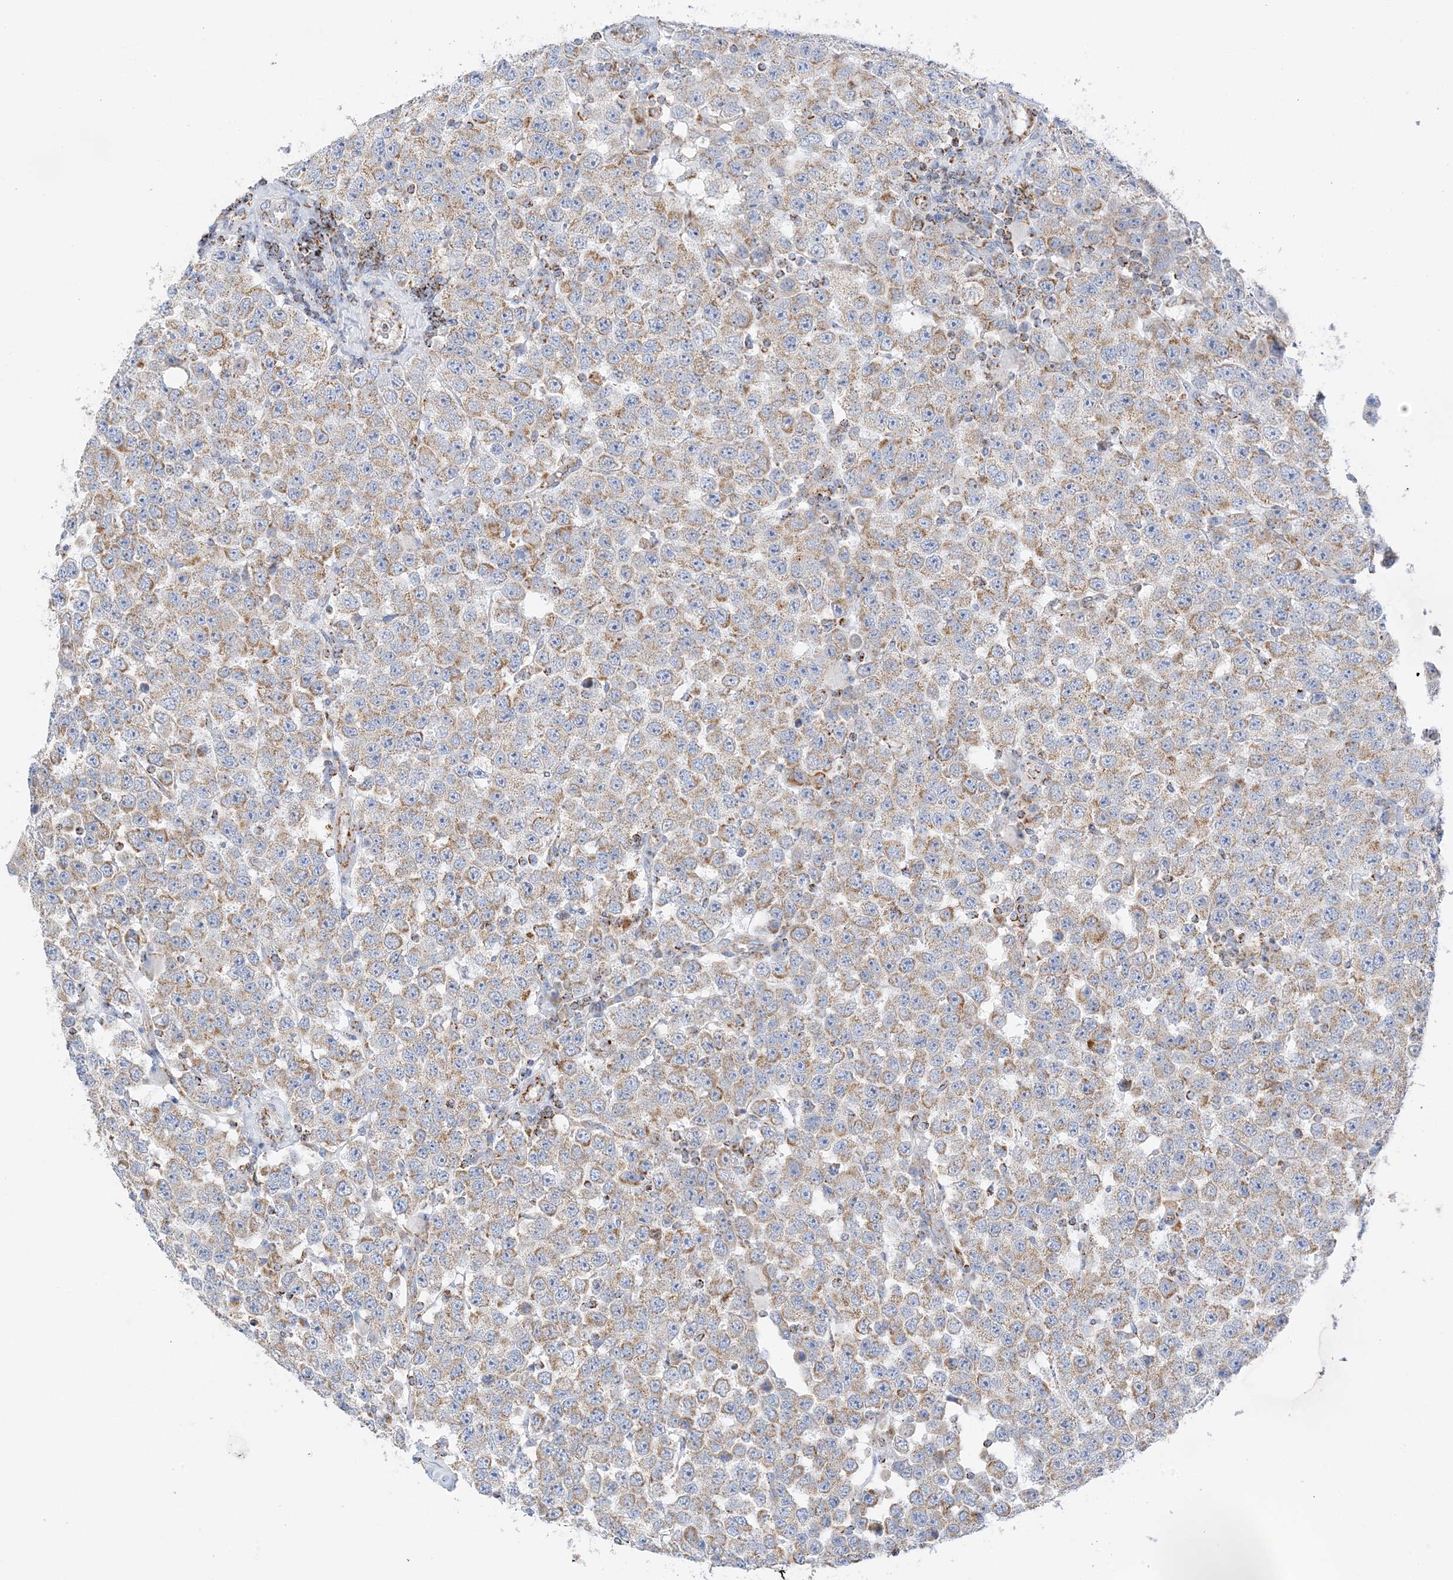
{"staining": {"intensity": "moderate", "quantity": ">75%", "location": "cytoplasmic/membranous"}, "tissue": "testis cancer", "cell_type": "Tumor cells", "image_type": "cancer", "snomed": [{"axis": "morphology", "description": "Seminoma, NOS"}, {"axis": "topography", "description": "Testis"}], "caption": "A medium amount of moderate cytoplasmic/membranous expression is seen in about >75% of tumor cells in testis cancer (seminoma) tissue.", "gene": "CAPN13", "patient": {"sex": "male", "age": 28}}